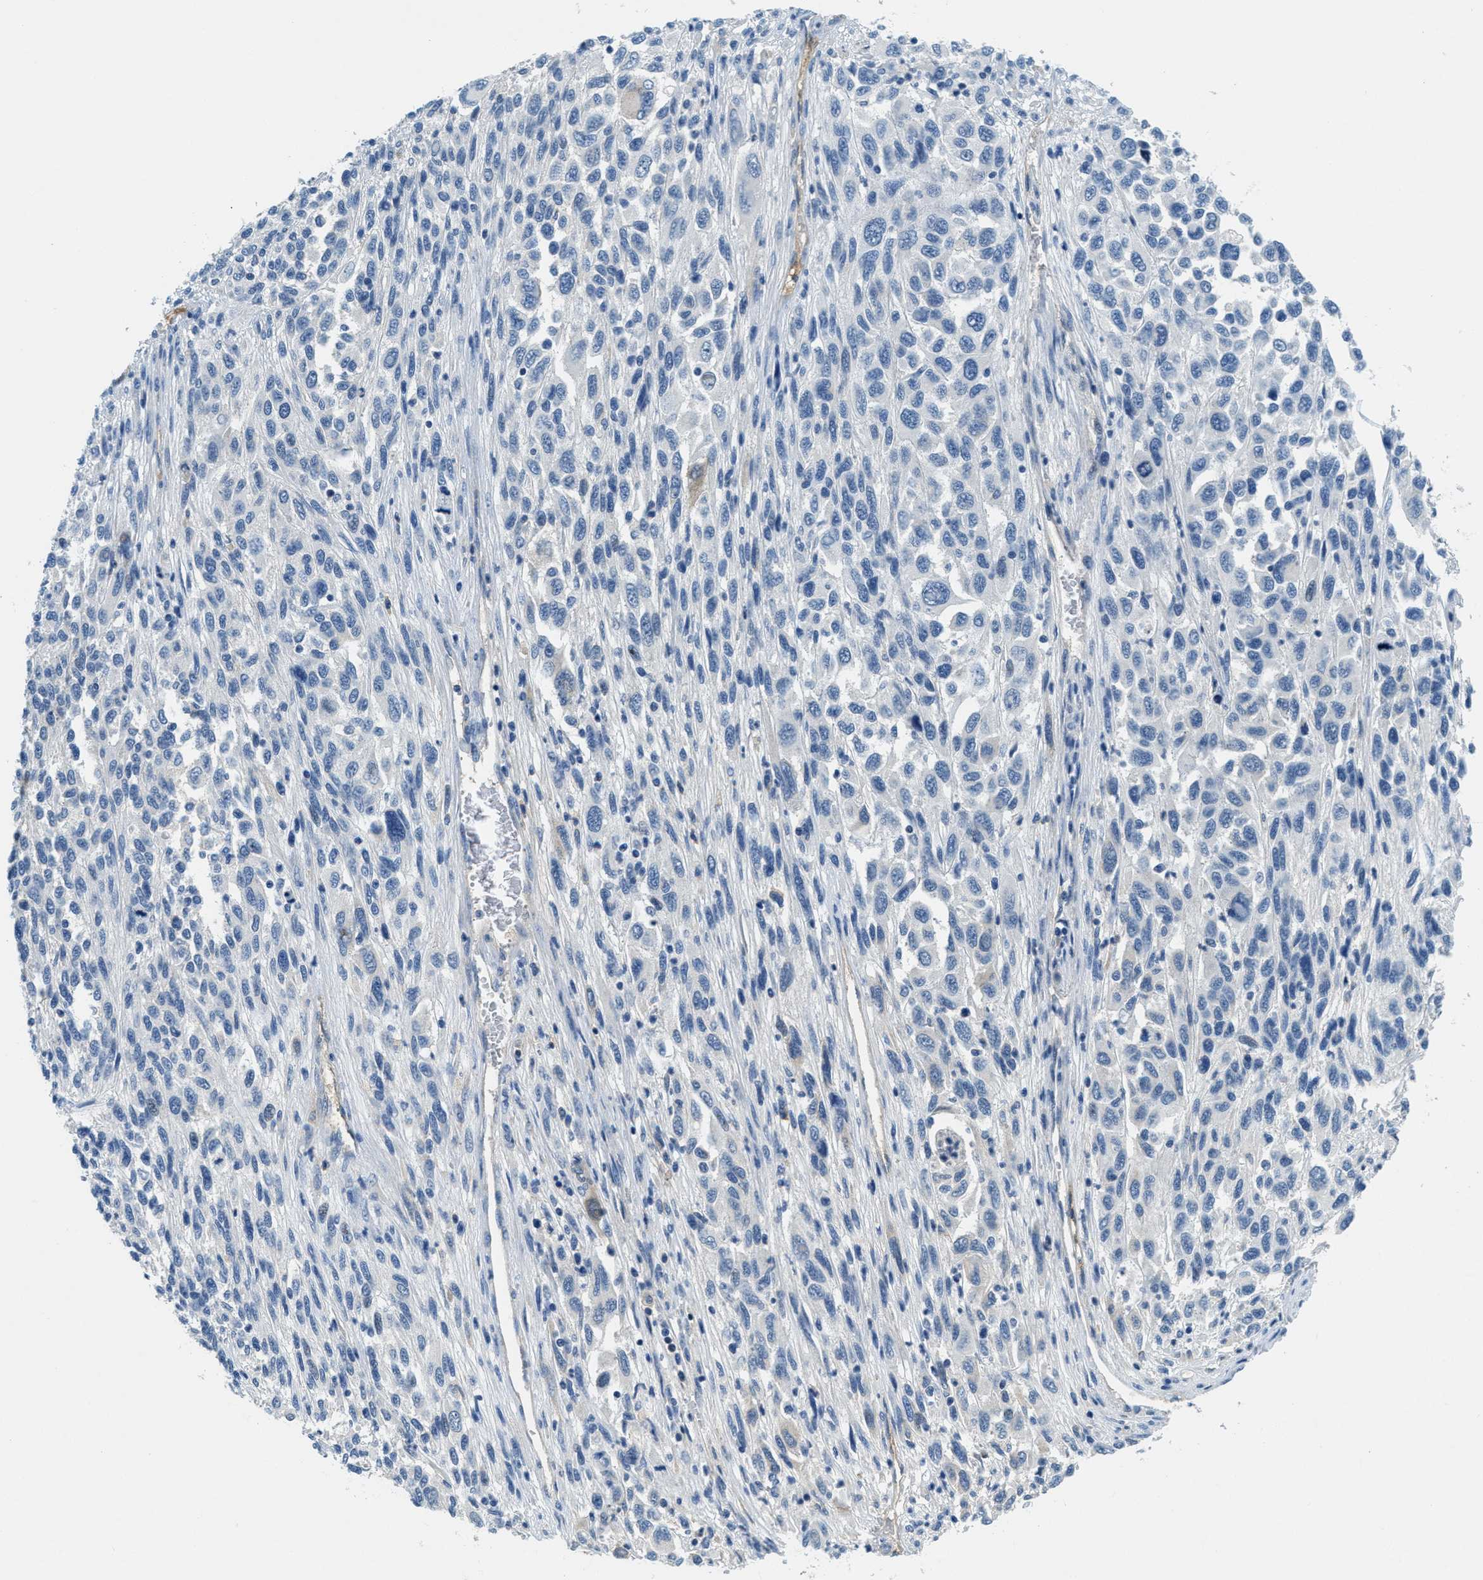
{"staining": {"intensity": "negative", "quantity": "none", "location": "none"}, "tissue": "melanoma", "cell_type": "Tumor cells", "image_type": "cancer", "snomed": [{"axis": "morphology", "description": "Malignant melanoma, Metastatic site"}, {"axis": "topography", "description": "Lymph node"}], "caption": "This image is of malignant melanoma (metastatic site) stained with IHC to label a protein in brown with the nuclei are counter-stained blue. There is no expression in tumor cells. Brightfield microscopy of immunohistochemistry (IHC) stained with DAB (3,3'-diaminobenzidine) (brown) and hematoxylin (blue), captured at high magnification.", "gene": "A2M", "patient": {"sex": "male", "age": 61}}